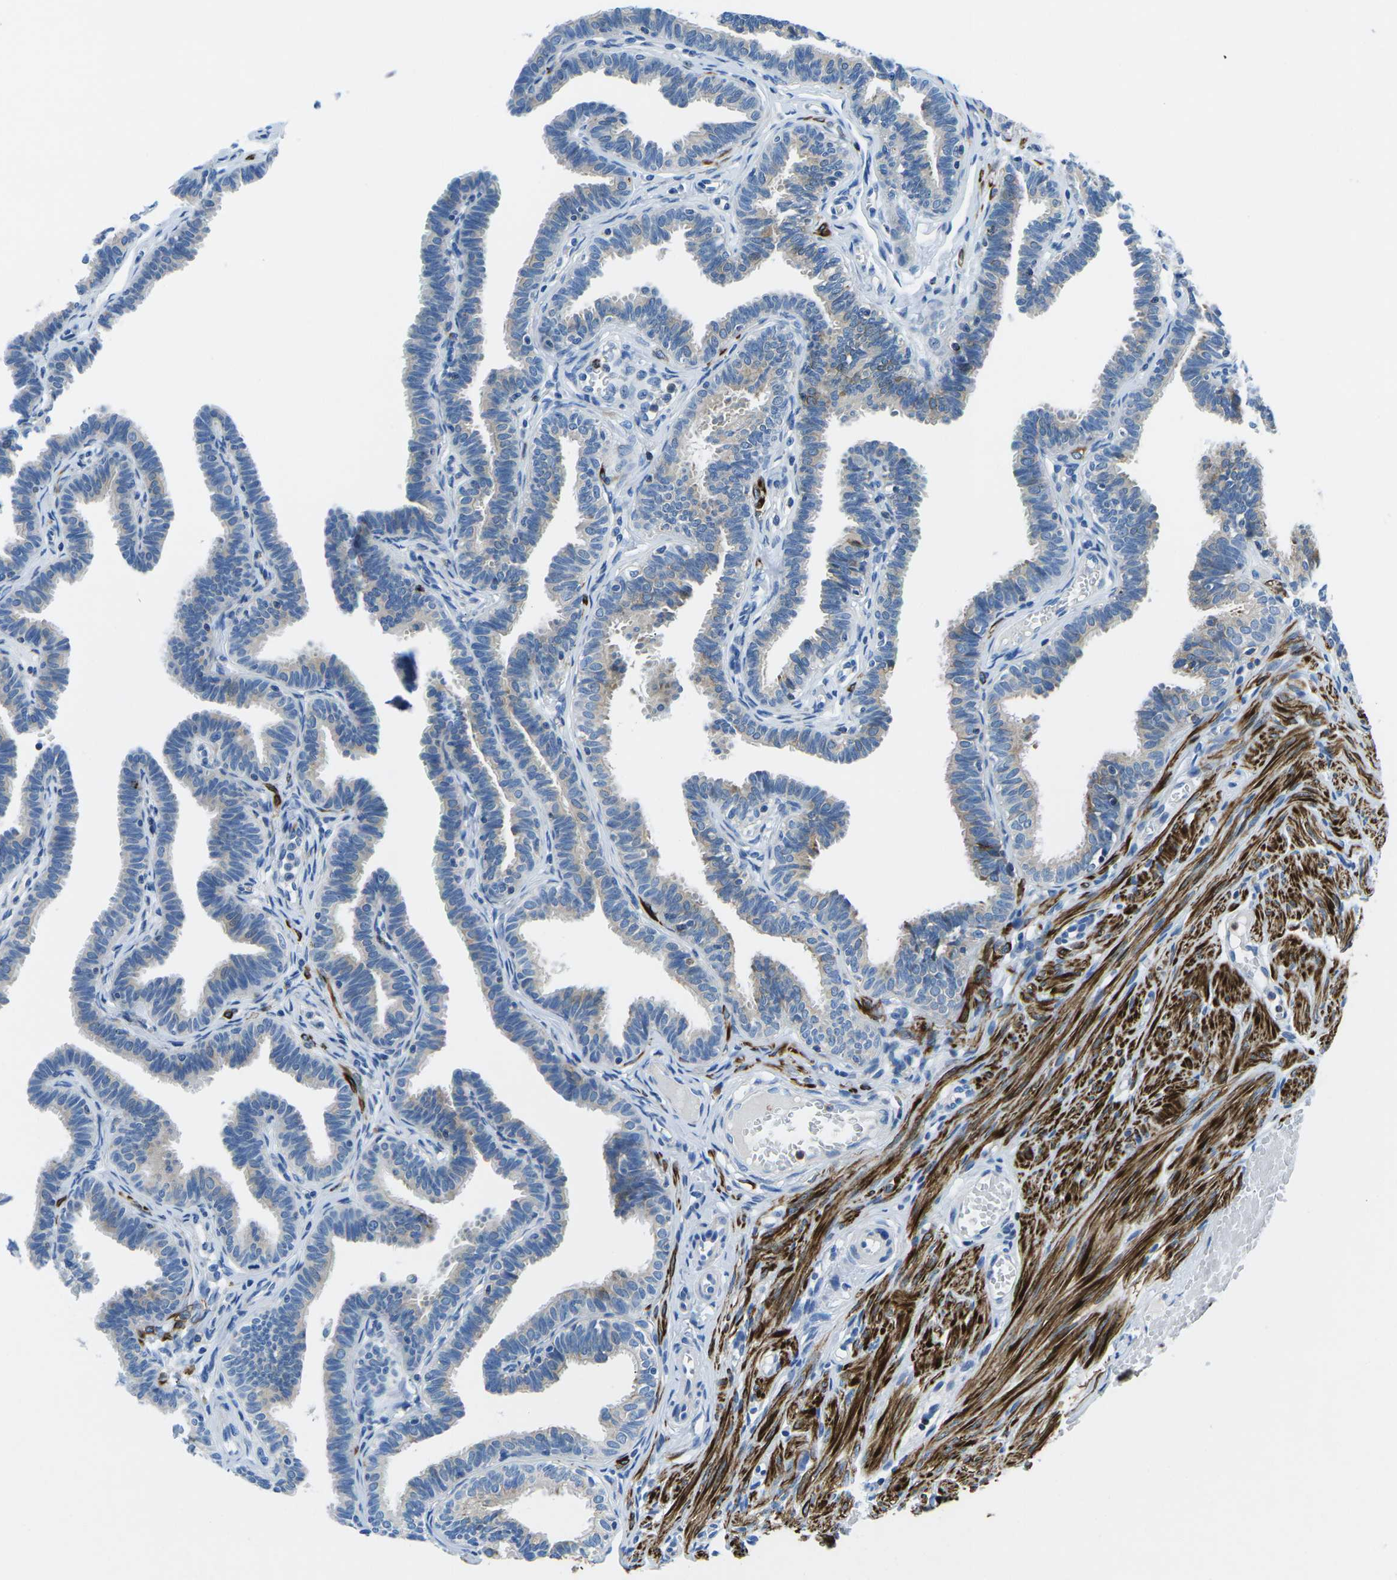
{"staining": {"intensity": "negative", "quantity": "none", "location": "none"}, "tissue": "fallopian tube", "cell_type": "Glandular cells", "image_type": "normal", "snomed": [{"axis": "morphology", "description": "Normal tissue, NOS"}, {"axis": "topography", "description": "Fallopian tube"}, {"axis": "topography", "description": "Ovary"}], "caption": "Immunohistochemical staining of unremarkable fallopian tube shows no significant positivity in glandular cells. (Stains: DAB (3,3'-diaminobenzidine) immunohistochemistry (IHC) with hematoxylin counter stain, Microscopy: brightfield microscopy at high magnification).", "gene": "MC4R", "patient": {"sex": "female", "age": 23}}